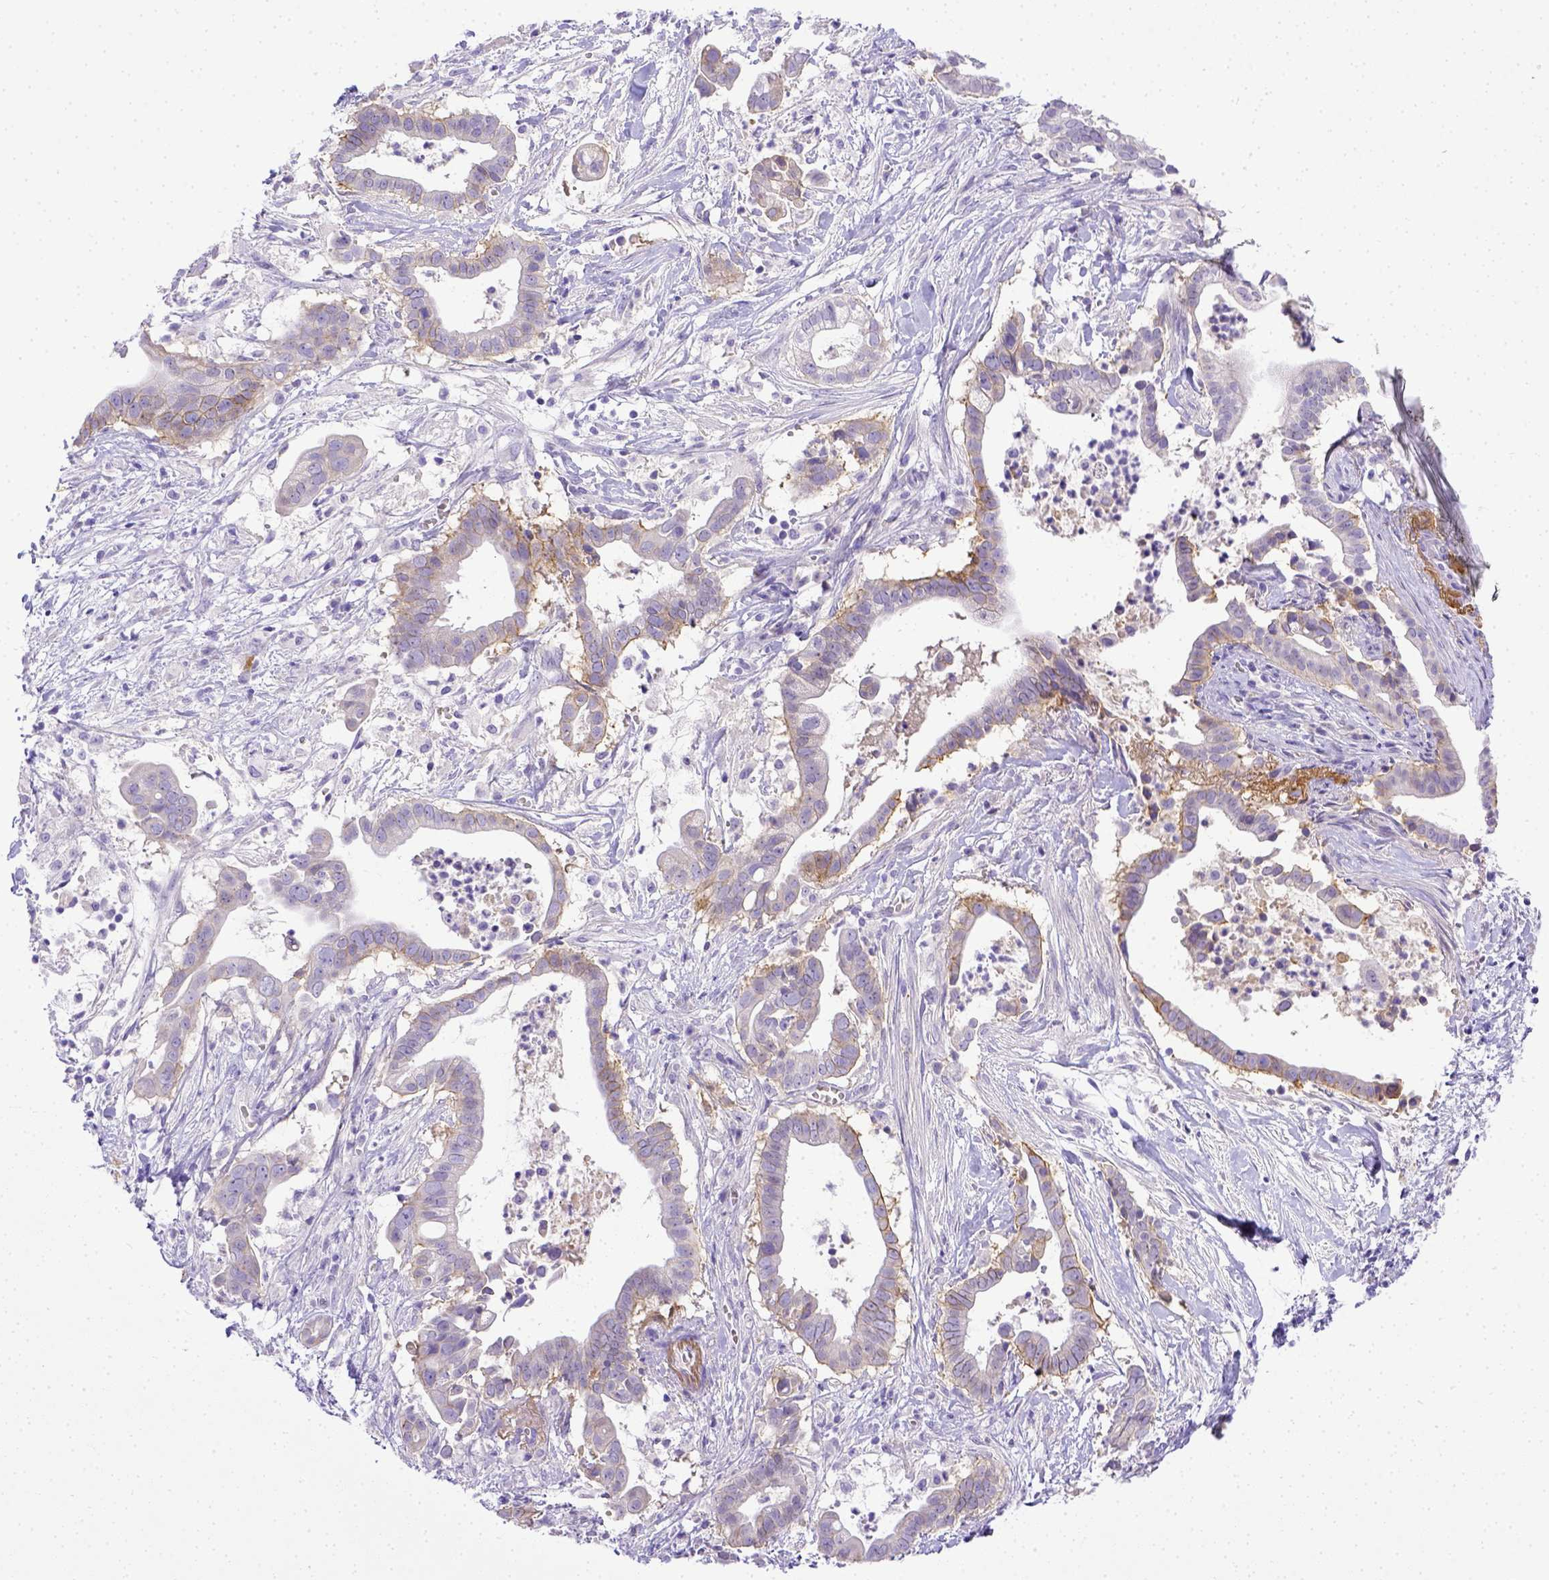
{"staining": {"intensity": "weak", "quantity": "<25%", "location": "cytoplasmic/membranous"}, "tissue": "pancreatic cancer", "cell_type": "Tumor cells", "image_type": "cancer", "snomed": [{"axis": "morphology", "description": "Adenocarcinoma, NOS"}, {"axis": "topography", "description": "Pancreas"}], "caption": "IHC of human pancreatic cancer exhibits no expression in tumor cells.", "gene": "BTN1A1", "patient": {"sex": "male", "age": 61}}